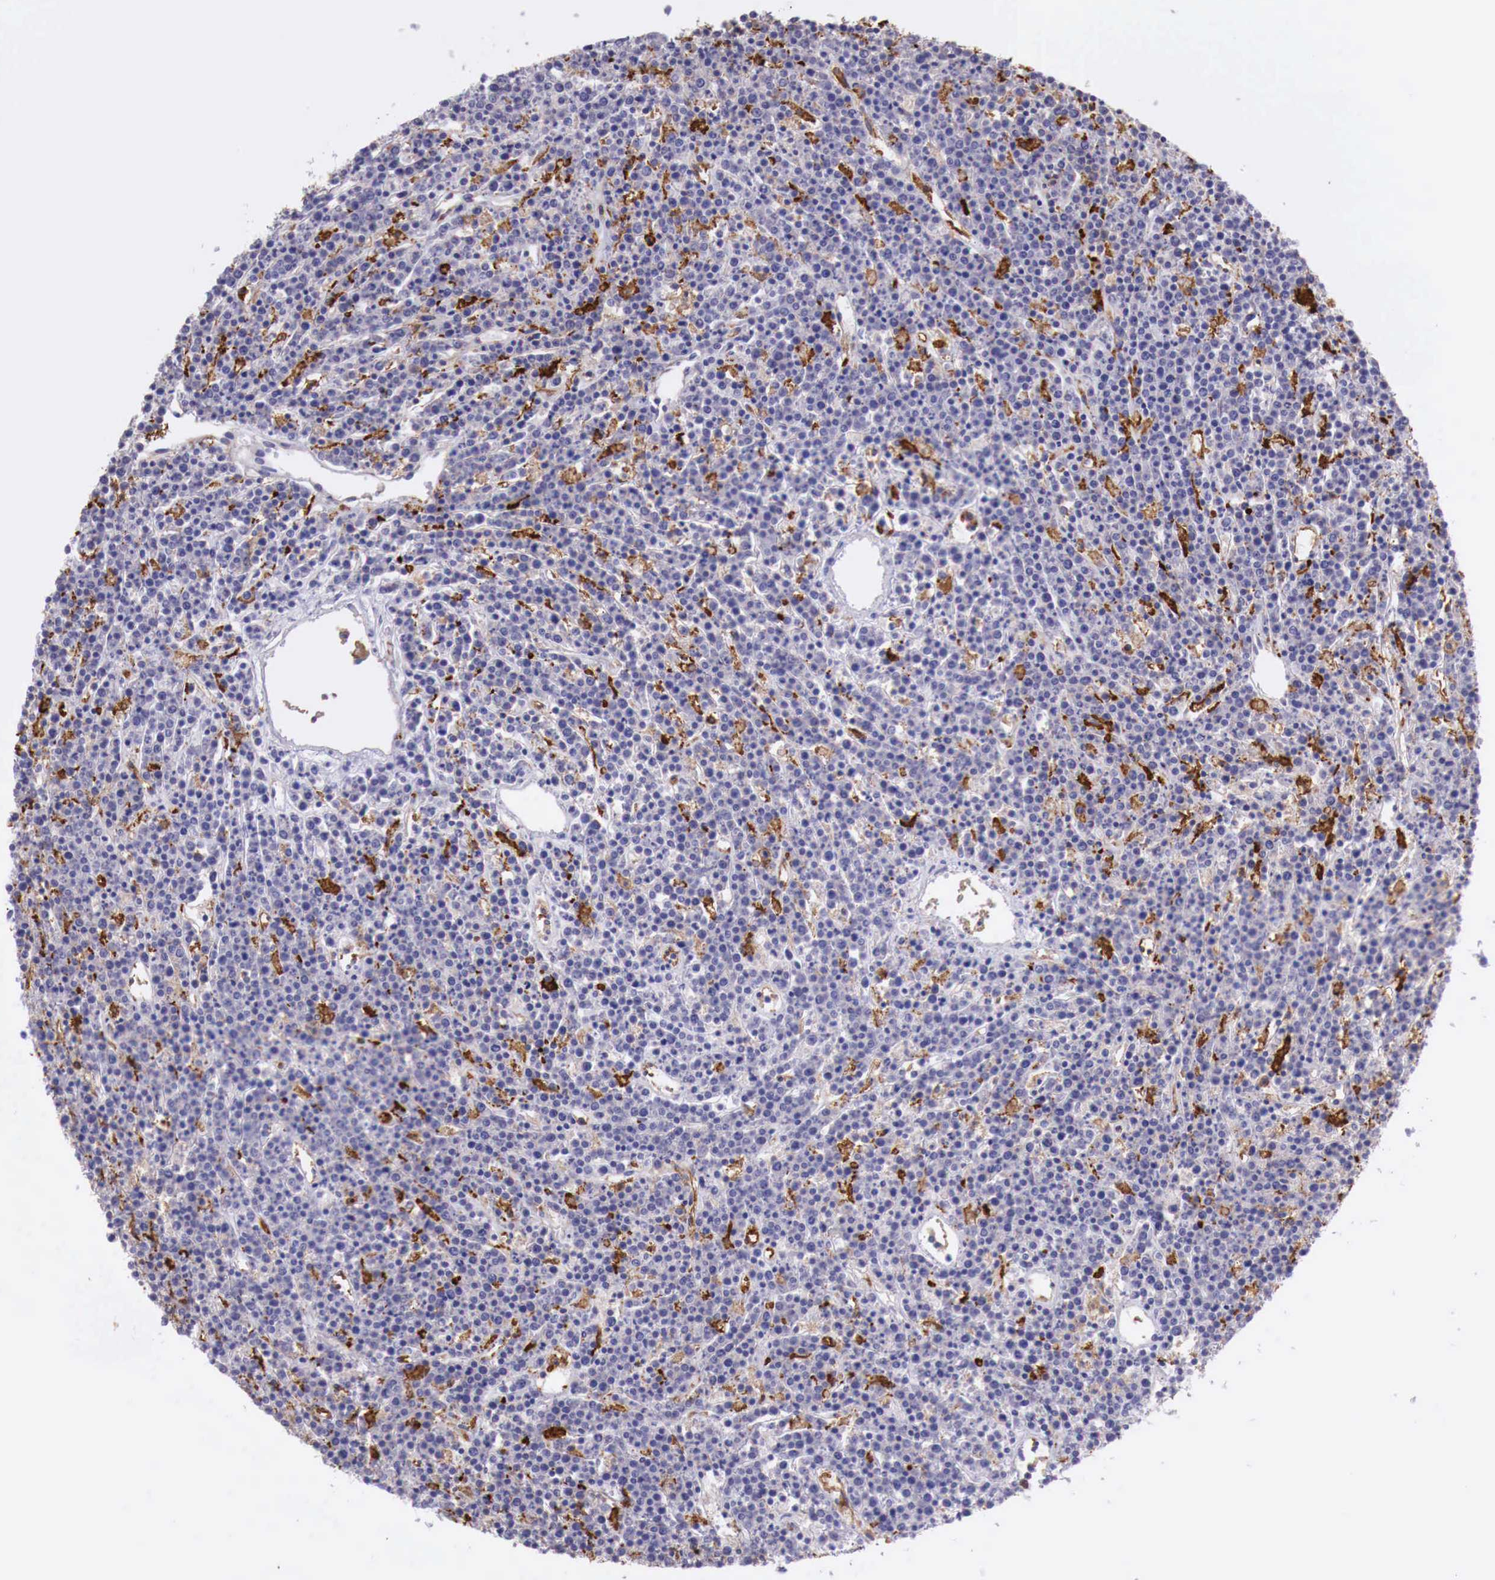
{"staining": {"intensity": "negative", "quantity": "none", "location": "none"}, "tissue": "lymphoma", "cell_type": "Tumor cells", "image_type": "cancer", "snomed": [{"axis": "morphology", "description": "Malignant lymphoma, non-Hodgkin's type, High grade"}, {"axis": "topography", "description": "Ovary"}], "caption": "A micrograph of high-grade malignant lymphoma, non-Hodgkin's type stained for a protein shows no brown staining in tumor cells. (Immunohistochemistry (ihc), brightfield microscopy, high magnification).", "gene": "MSR1", "patient": {"sex": "female", "age": 56}}